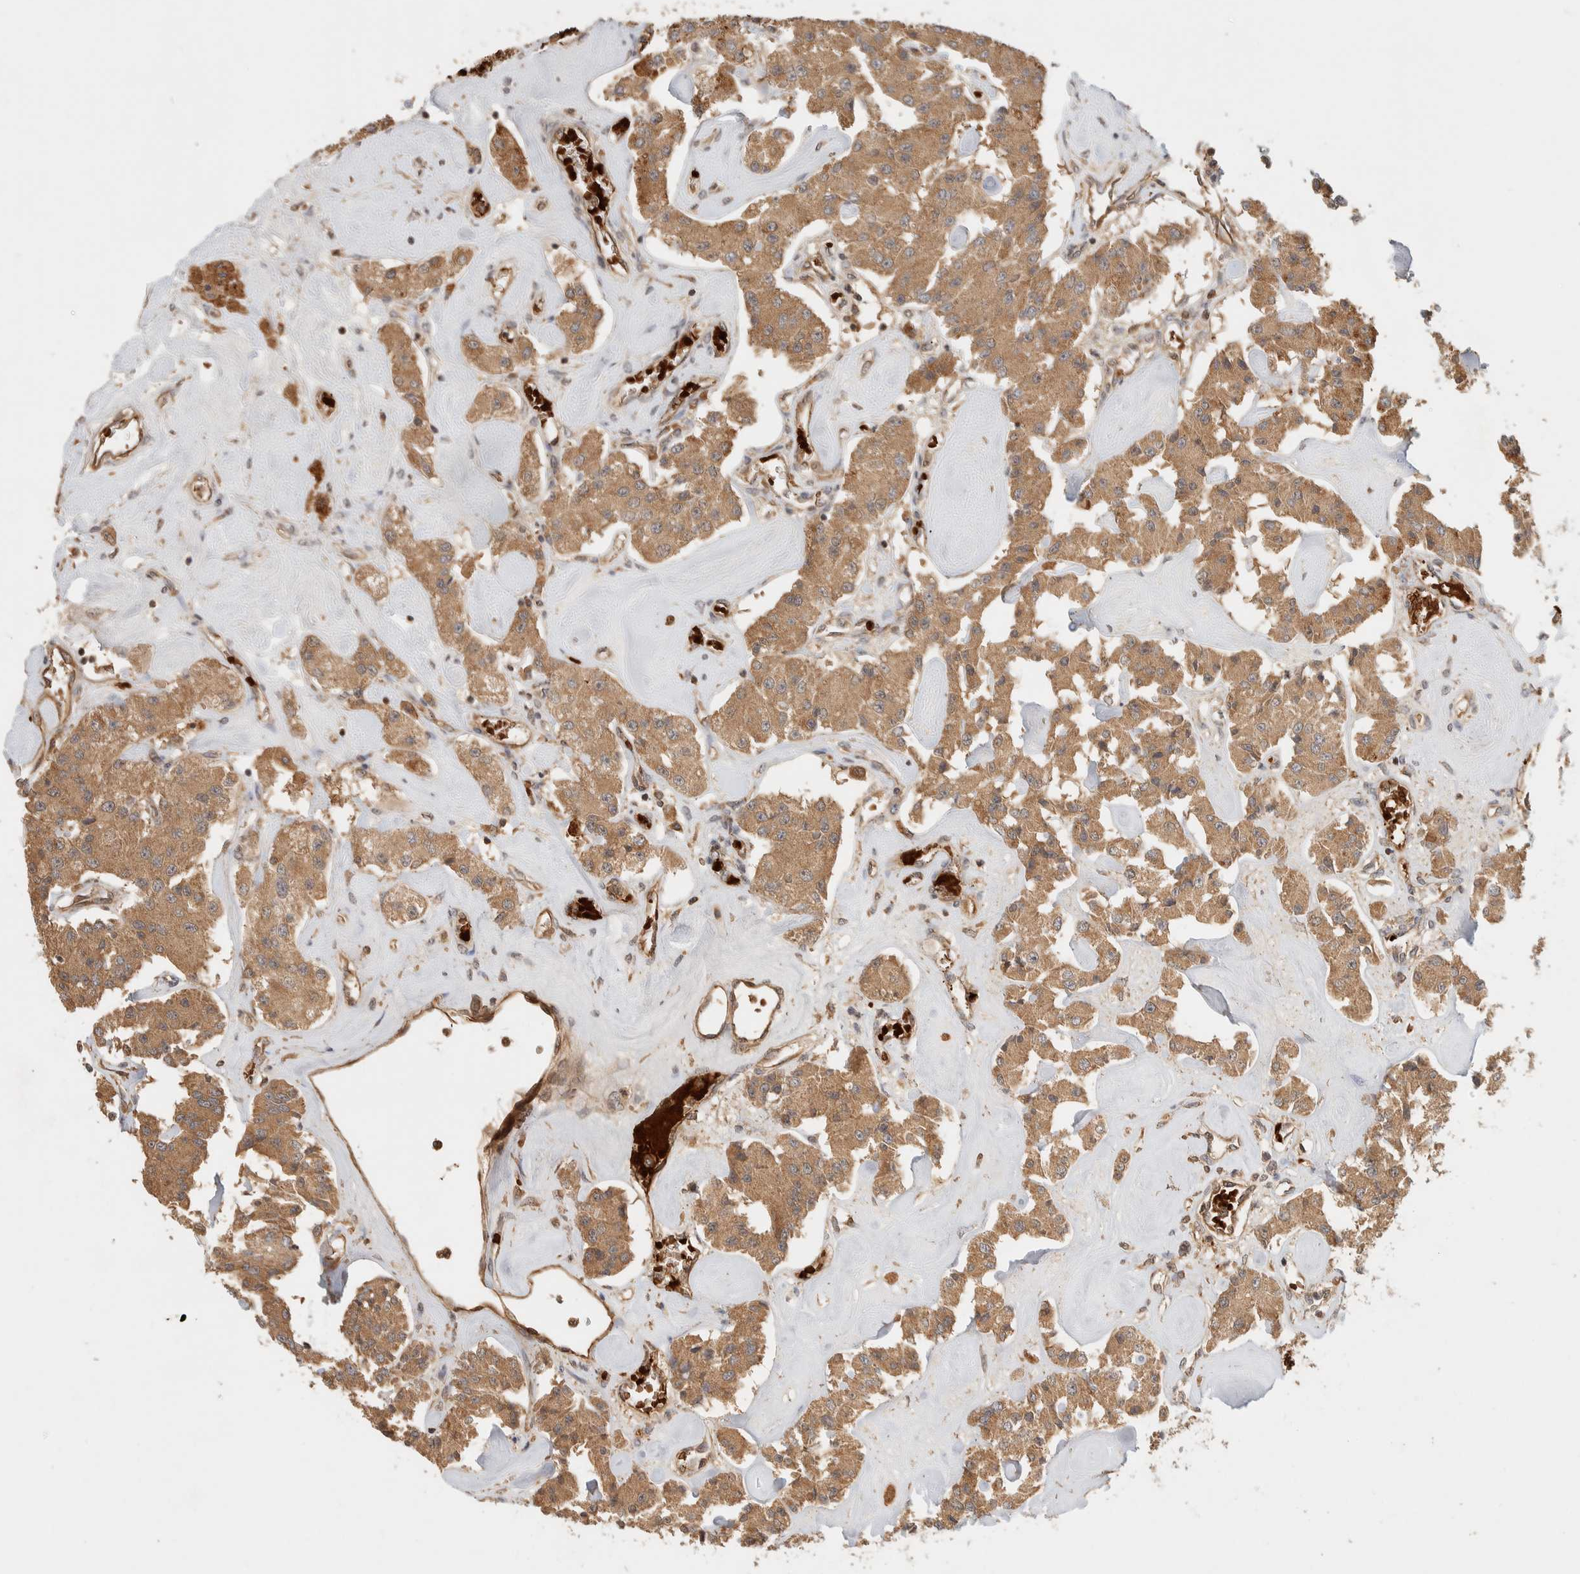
{"staining": {"intensity": "moderate", "quantity": ">75%", "location": "cytoplasmic/membranous"}, "tissue": "carcinoid", "cell_type": "Tumor cells", "image_type": "cancer", "snomed": [{"axis": "morphology", "description": "Carcinoid, malignant, NOS"}, {"axis": "topography", "description": "Pancreas"}], "caption": "Brown immunohistochemical staining in human malignant carcinoid displays moderate cytoplasmic/membranous expression in about >75% of tumor cells. (Brightfield microscopy of DAB IHC at high magnification).", "gene": "TTI2", "patient": {"sex": "male", "age": 41}}